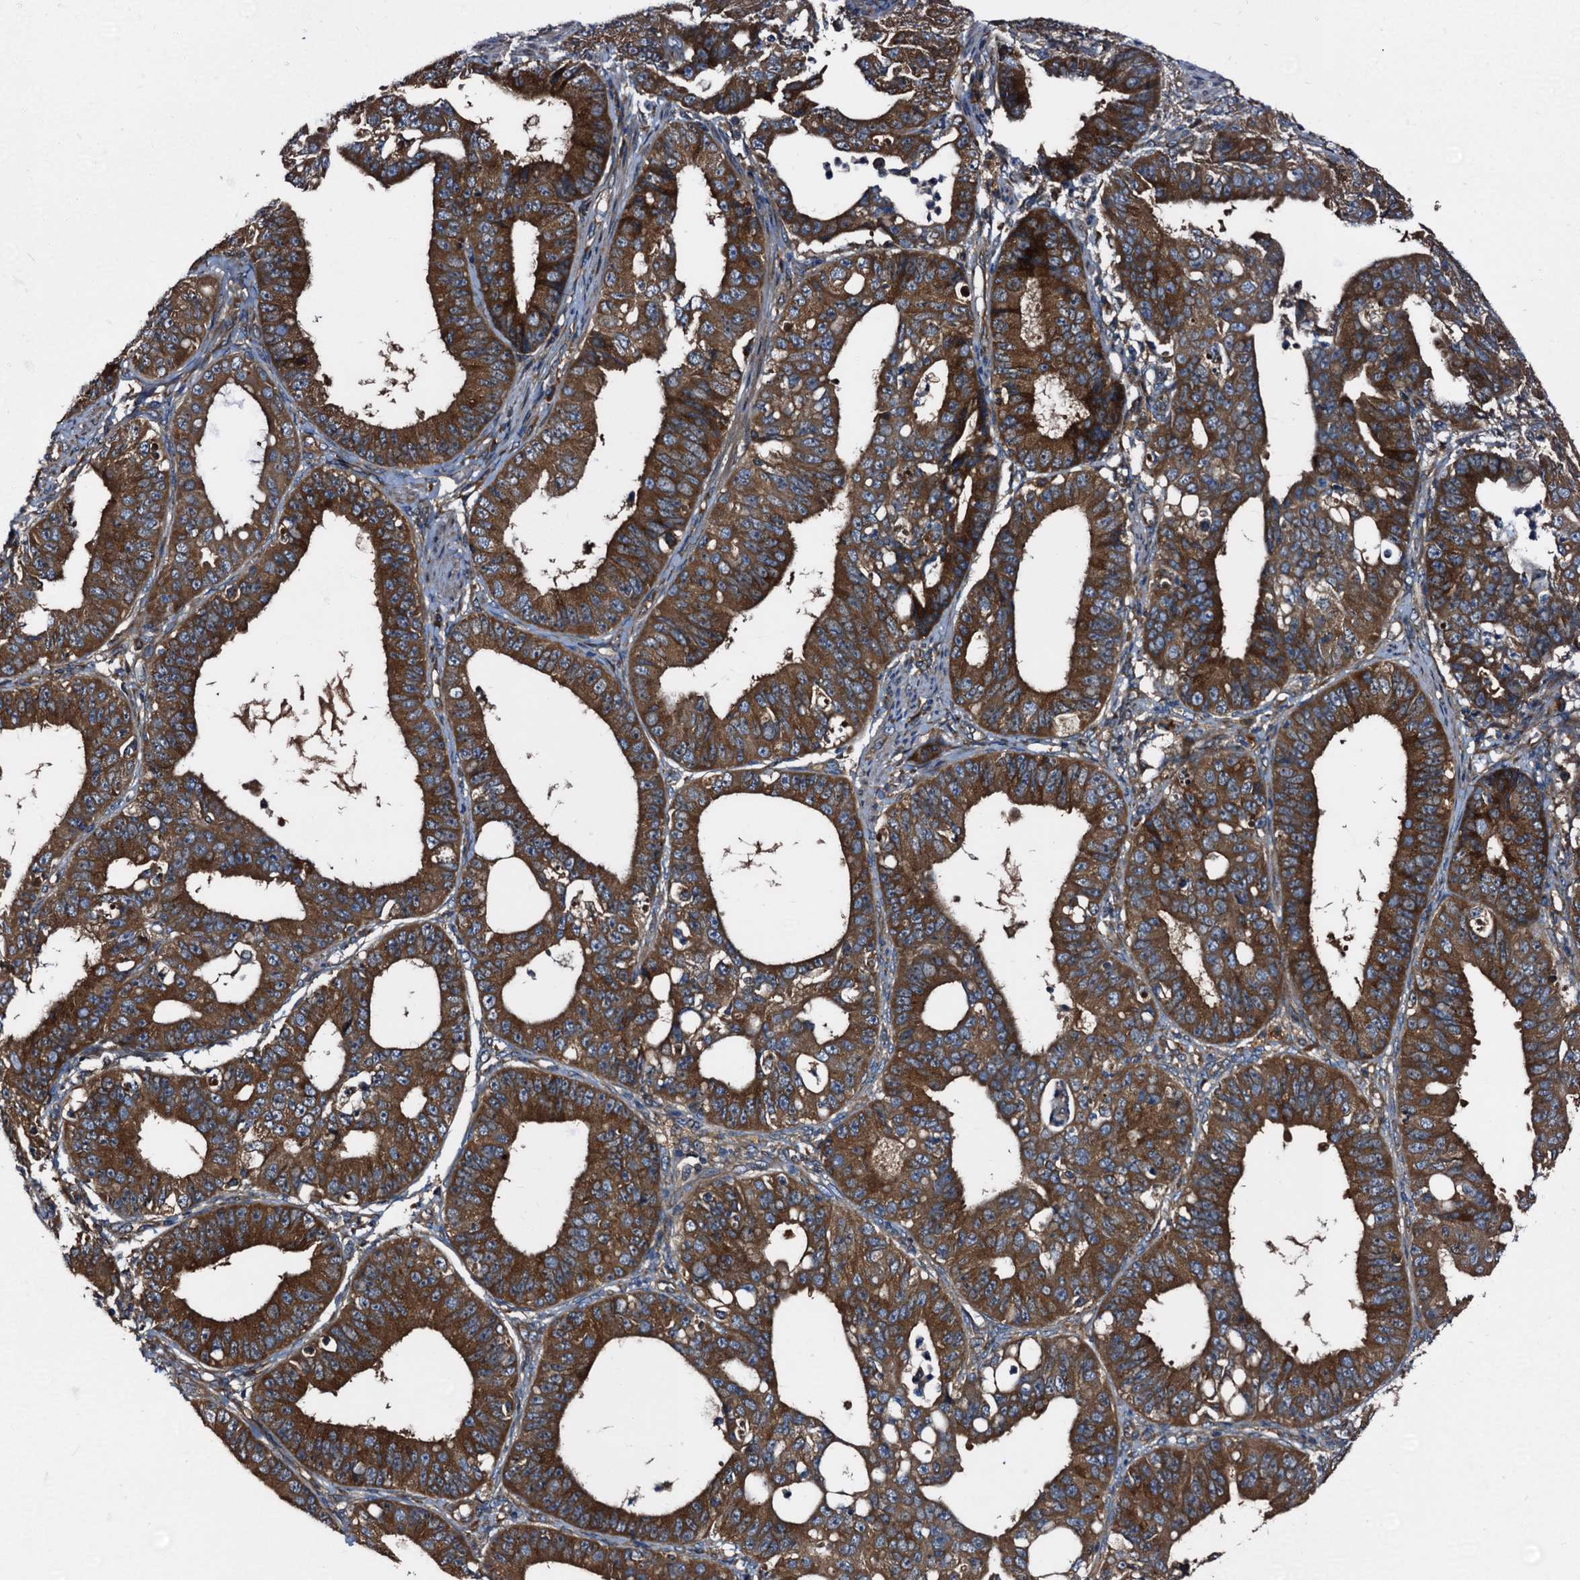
{"staining": {"intensity": "strong", "quantity": ">75%", "location": "cytoplasmic/membranous"}, "tissue": "ovarian cancer", "cell_type": "Tumor cells", "image_type": "cancer", "snomed": [{"axis": "morphology", "description": "Carcinoma, endometroid"}, {"axis": "topography", "description": "Appendix"}, {"axis": "topography", "description": "Ovary"}], "caption": "Protein staining exhibits strong cytoplasmic/membranous staining in approximately >75% of tumor cells in endometroid carcinoma (ovarian). (Brightfield microscopy of DAB IHC at high magnification).", "gene": "PEX5", "patient": {"sex": "female", "age": 42}}